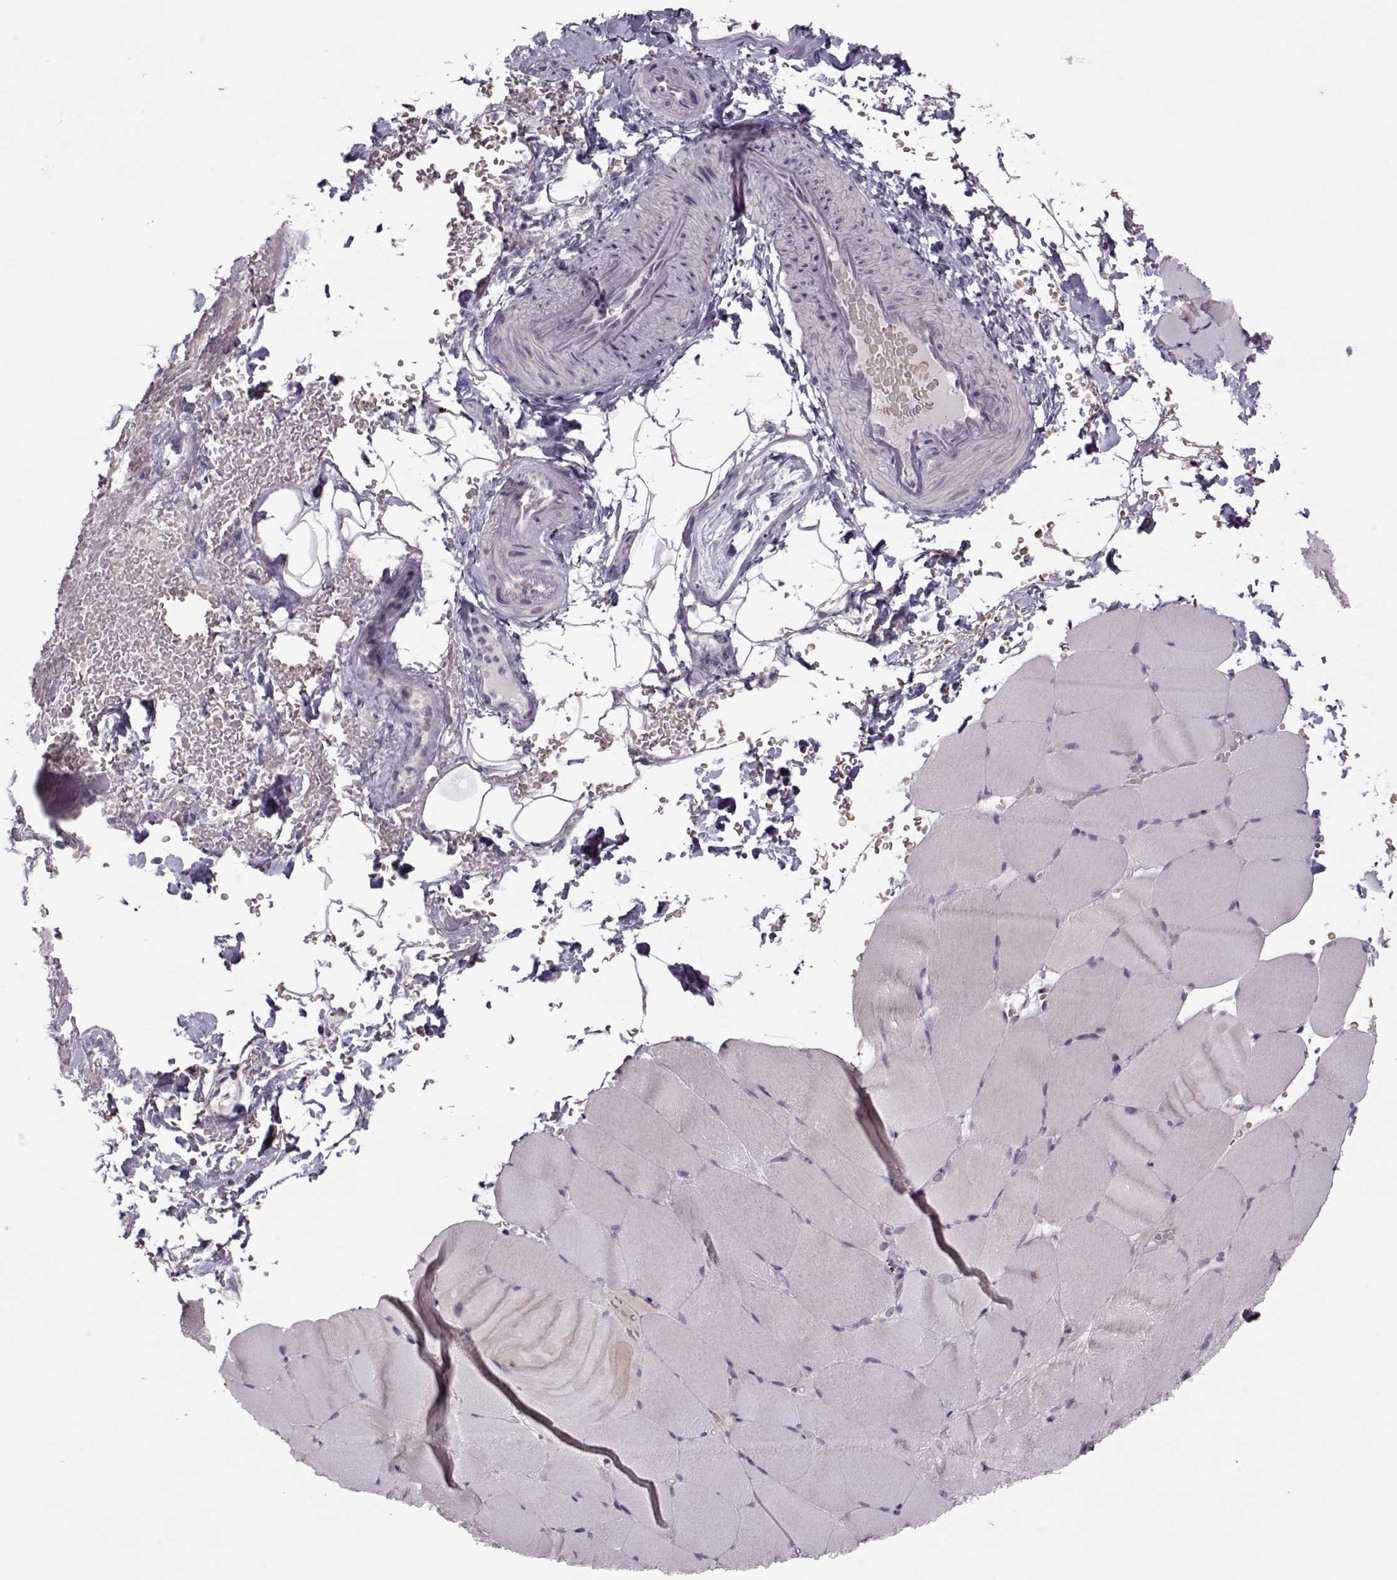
{"staining": {"intensity": "negative", "quantity": "none", "location": "none"}, "tissue": "skeletal muscle", "cell_type": "Myocytes", "image_type": "normal", "snomed": [{"axis": "morphology", "description": "Normal tissue, NOS"}, {"axis": "topography", "description": "Skeletal muscle"}], "caption": "Immunohistochemistry image of benign human skeletal muscle stained for a protein (brown), which exhibits no staining in myocytes.", "gene": "LIN28A", "patient": {"sex": "female", "age": 37}}